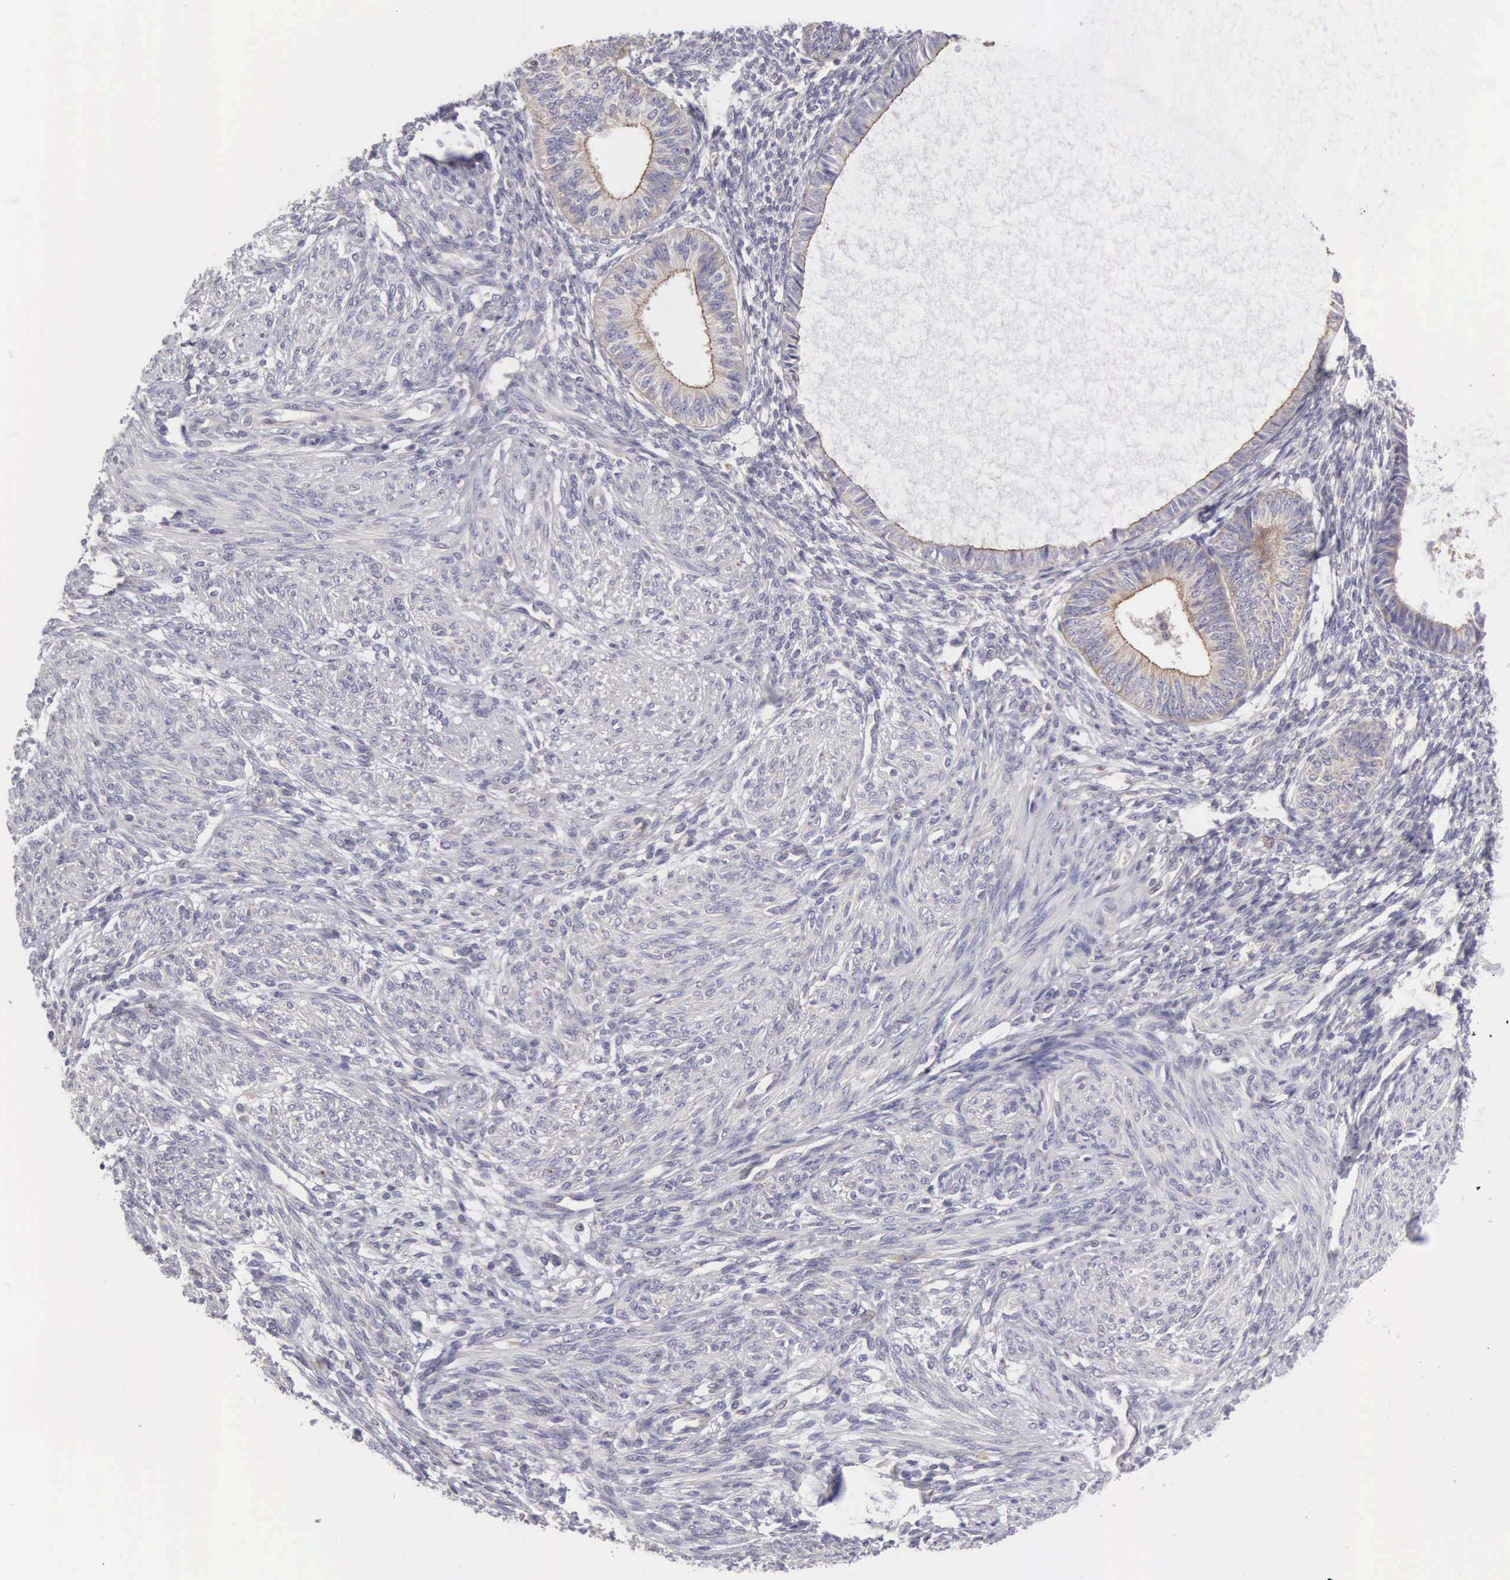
{"staining": {"intensity": "negative", "quantity": "none", "location": "none"}, "tissue": "endometrium", "cell_type": "Cells in endometrial stroma", "image_type": "normal", "snomed": [{"axis": "morphology", "description": "Normal tissue, NOS"}, {"axis": "topography", "description": "Endometrium"}], "caption": "High magnification brightfield microscopy of unremarkable endometrium stained with DAB (brown) and counterstained with hematoxylin (blue): cells in endometrial stroma show no significant expression. Nuclei are stained in blue.", "gene": "TXLNG", "patient": {"sex": "female", "age": 82}}